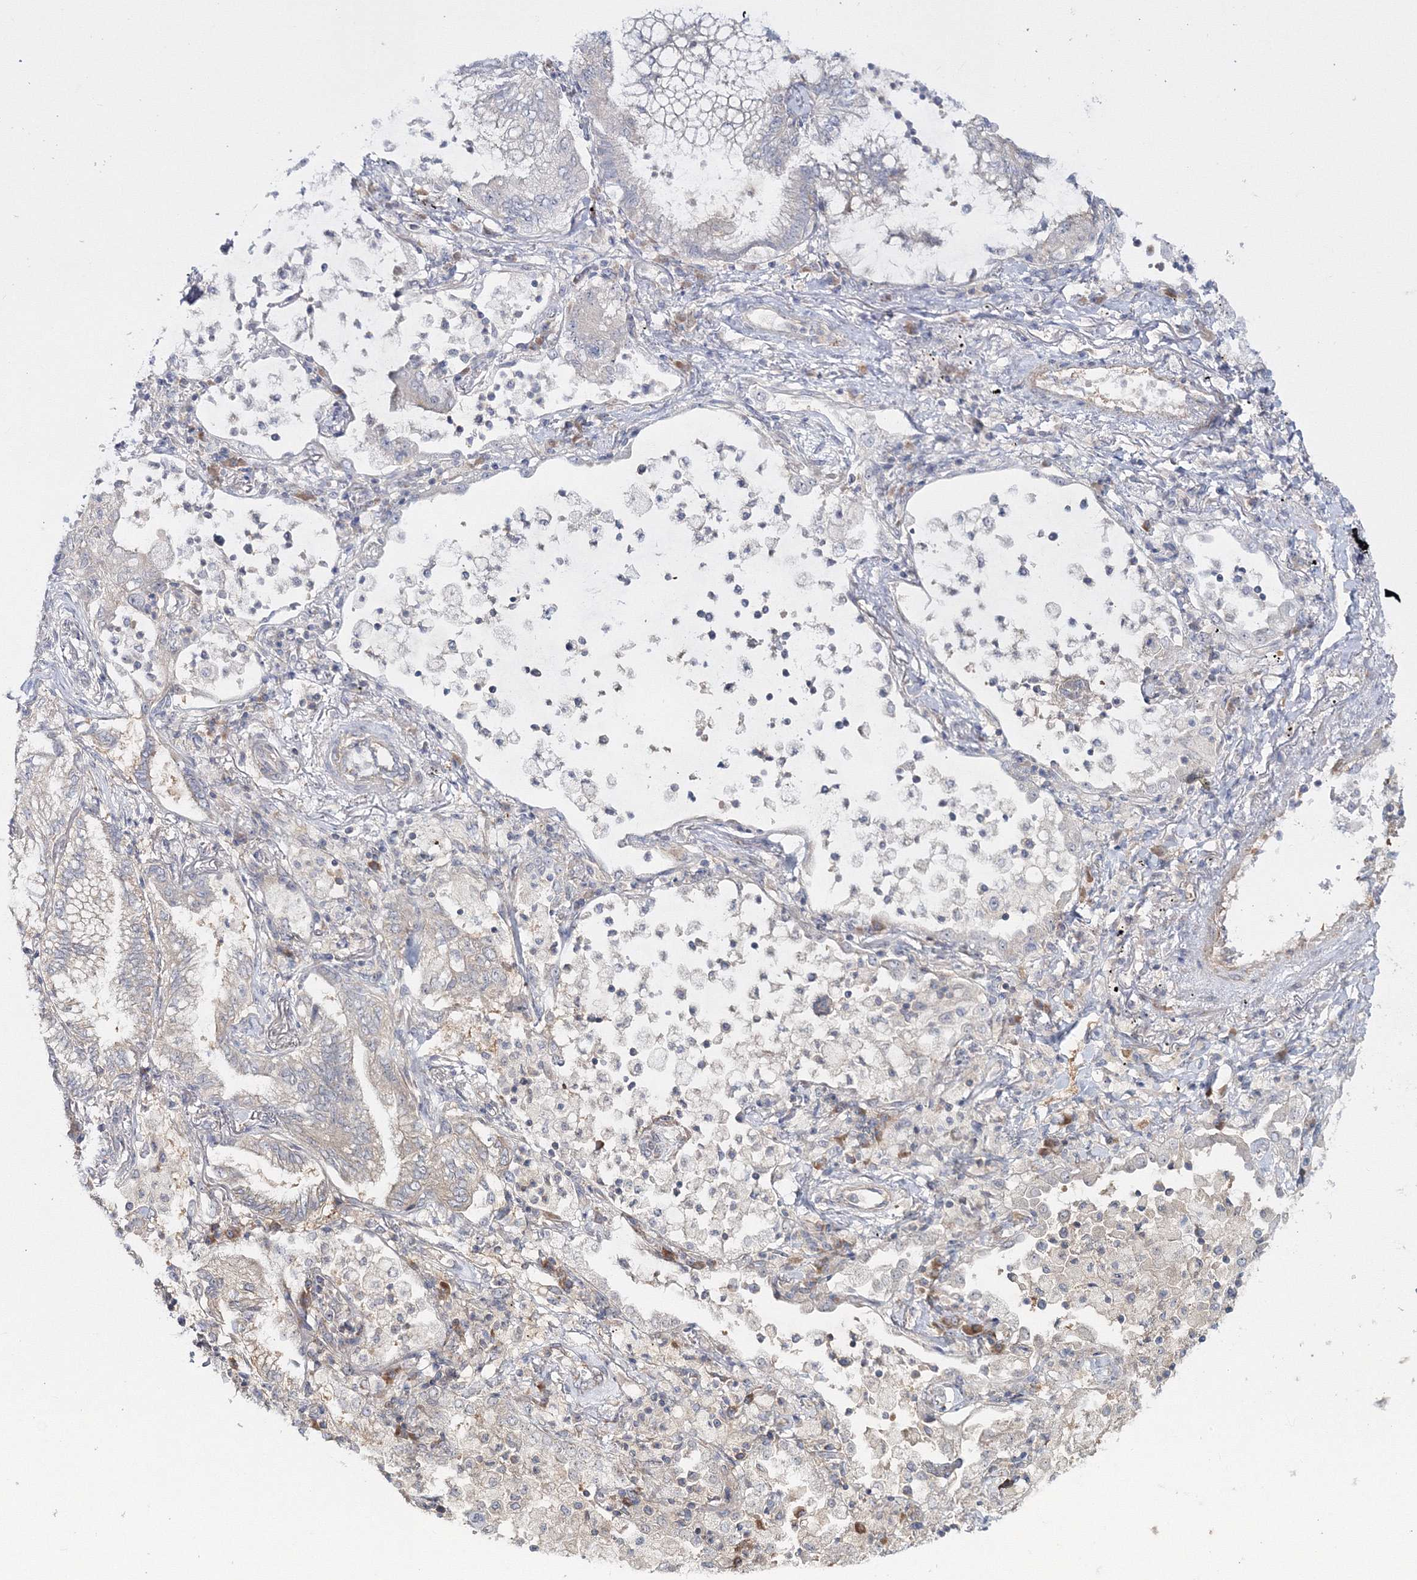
{"staining": {"intensity": "weak", "quantity": "<25%", "location": "cytoplasmic/membranous"}, "tissue": "lung cancer", "cell_type": "Tumor cells", "image_type": "cancer", "snomed": [{"axis": "morphology", "description": "Adenocarcinoma, NOS"}, {"axis": "topography", "description": "Lung"}], "caption": "The photomicrograph demonstrates no significant positivity in tumor cells of lung cancer.", "gene": "IPMK", "patient": {"sex": "female", "age": 70}}